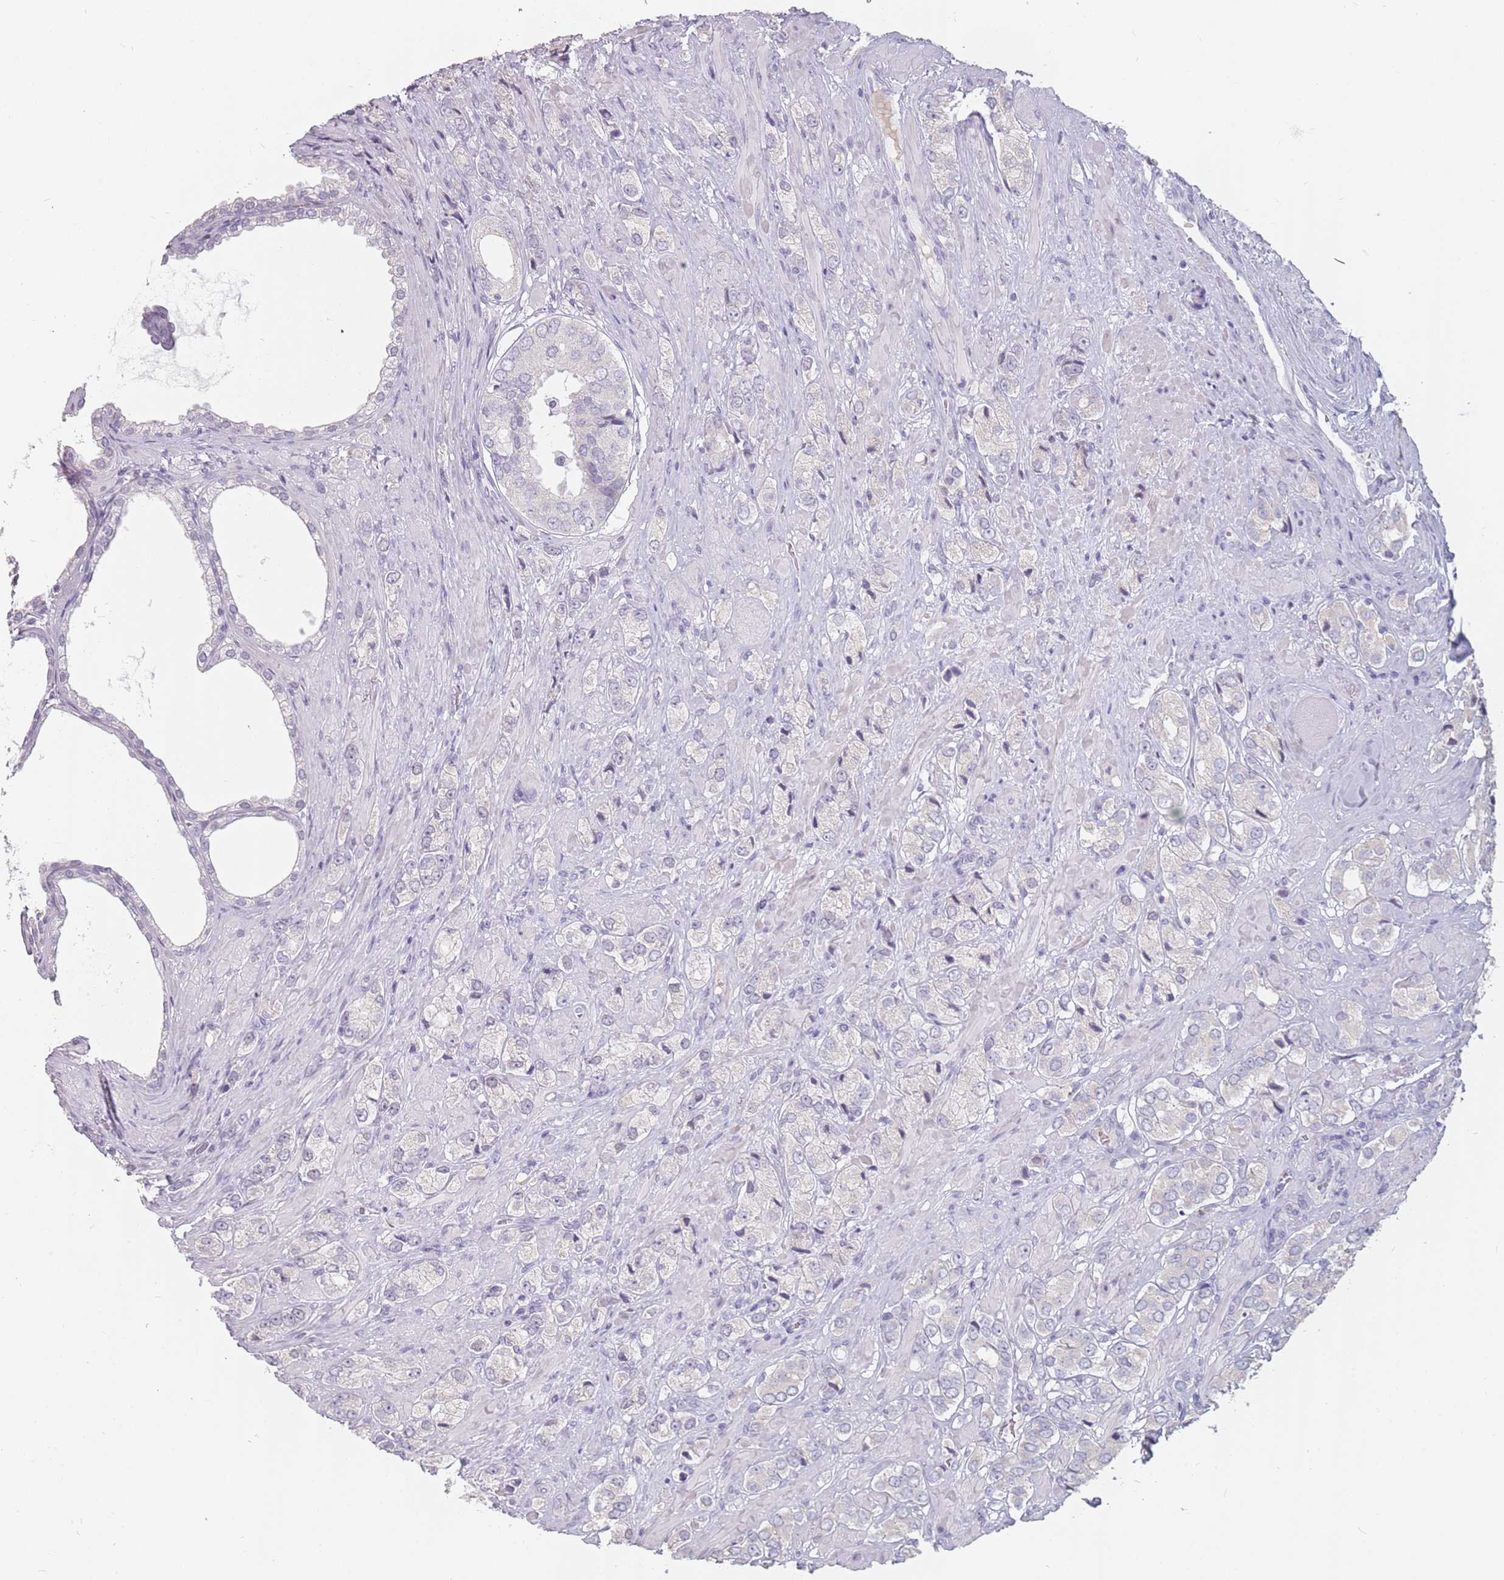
{"staining": {"intensity": "negative", "quantity": "none", "location": "none"}, "tissue": "prostate cancer", "cell_type": "Tumor cells", "image_type": "cancer", "snomed": [{"axis": "morphology", "description": "Adenocarcinoma, High grade"}, {"axis": "topography", "description": "Prostate and seminal vesicle, NOS"}], "caption": "Tumor cells show no significant protein positivity in prostate high-grade adenocarcinoma. Brightfield microscopy of IHC stained with DAB (3,3'-diaminobenzidine) (brown) and hematoxylin (blue), captured at high magnification.", "gene": "CEP19", "patient": {"sex": "male", "age": 64}}